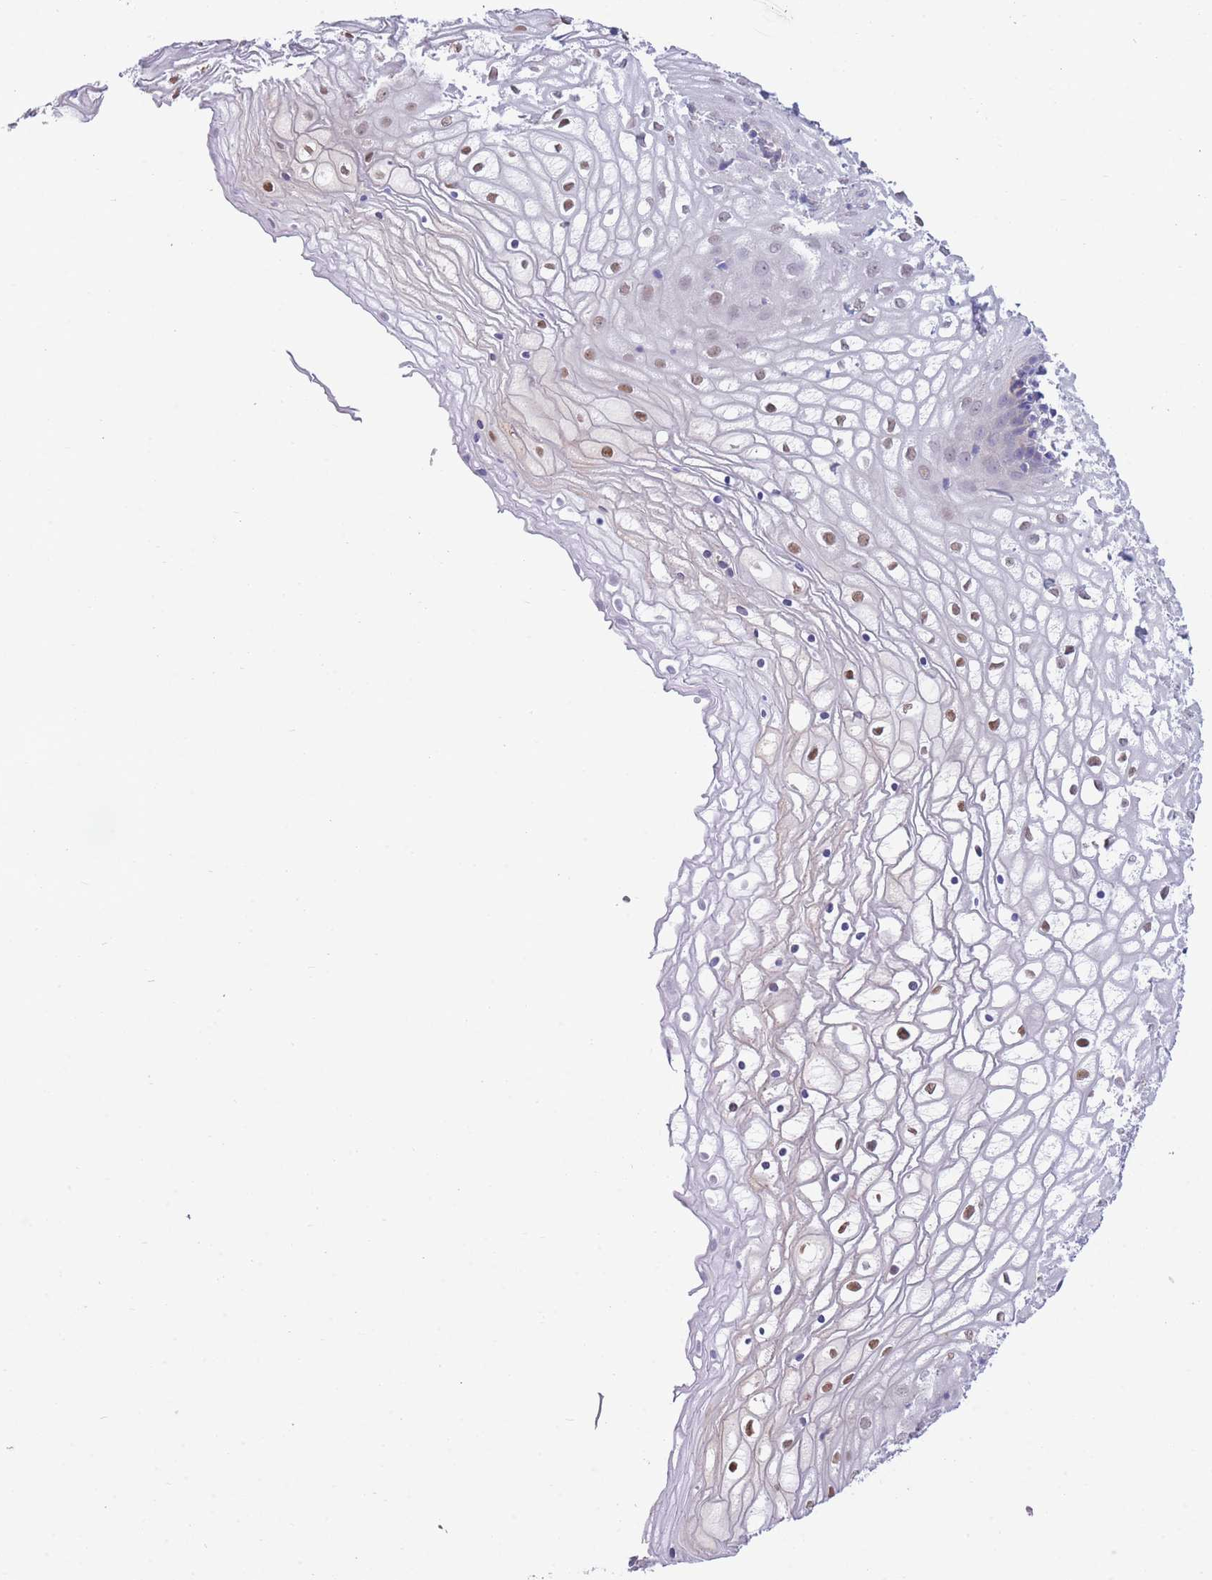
{"staining": {"intensity": "moderate", "quantity": "<25%", "location": "nuclear"}, "tissue": "vagina", "cell_type": "Squamous epithelial cells", "image_type": "normal", "snomed": [{"axis": "morphology", "description": "Normal tissue, NOS"}, {"axis": "topography", "description": "Vagina"}], "caption": "This image reveals immunohistochemistry staining of normal vagina, with low moderate nuclear staining in about <25% of squamous epithelial cells.", "gene": "NAMPT", "patient": {"sex": "female", "age": 34}}